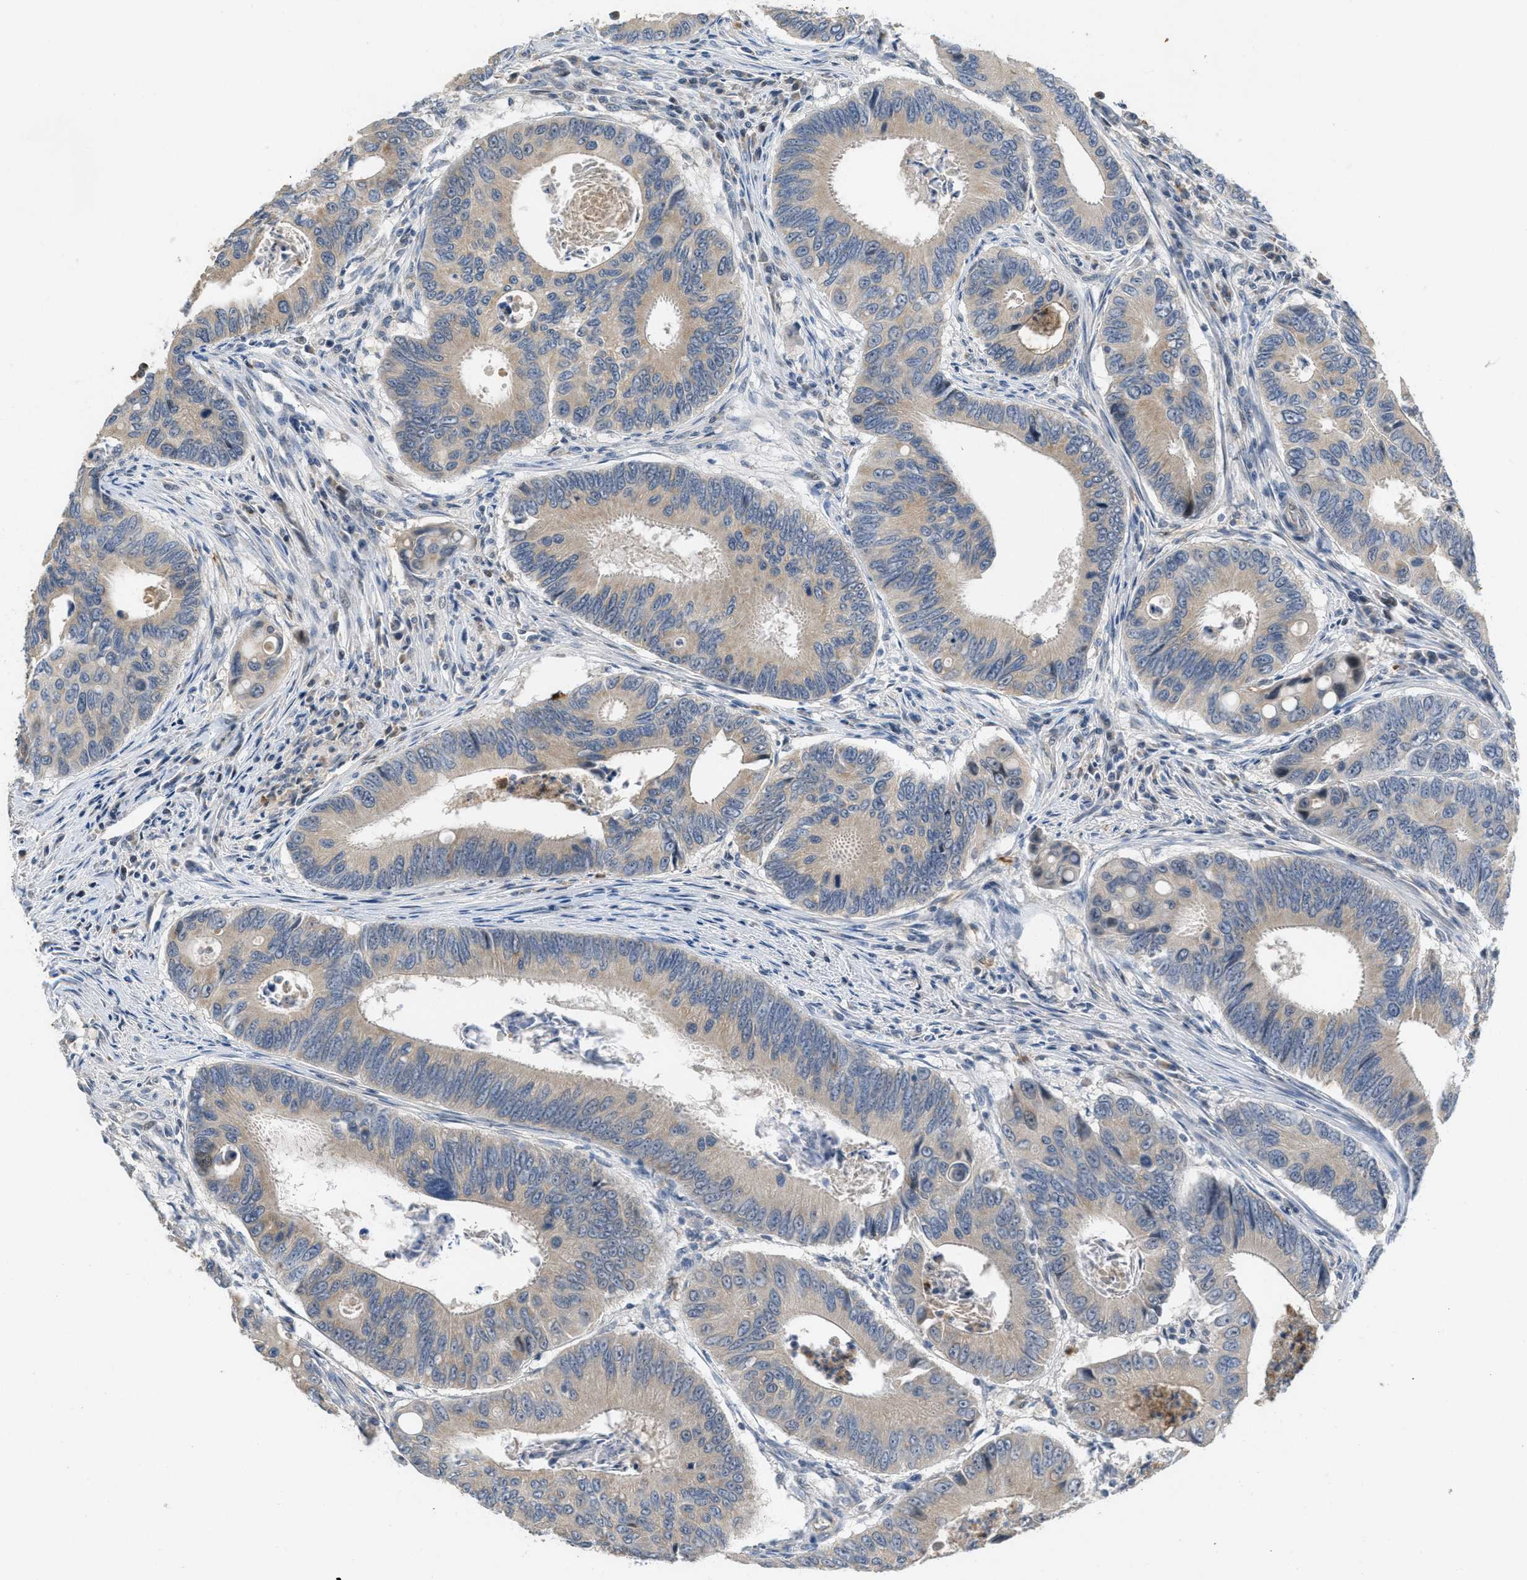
{"staining": {"intensity": "weak", "quantity": "25%-75%", "location": "cytoplasmic/membranous"}, "tissue": "colorectal cancer", "cell_type": "Tumor cells", "image_type": "cancer", "snomed": [{"axis": "morphology", "description": "Inflammation, NOS"}, {"axis": "morphology", "description": "Adenocarcinoma, NOS"}, {"axis": "topography", "description": "Colon"}], "caption": "Human colorectal cancer (adenocarcinoma) stained with a protein marker displays weak staining in tumor cells.", "gene": "PPP1R15A", "patient": {"sex": "male", "age": 72}}